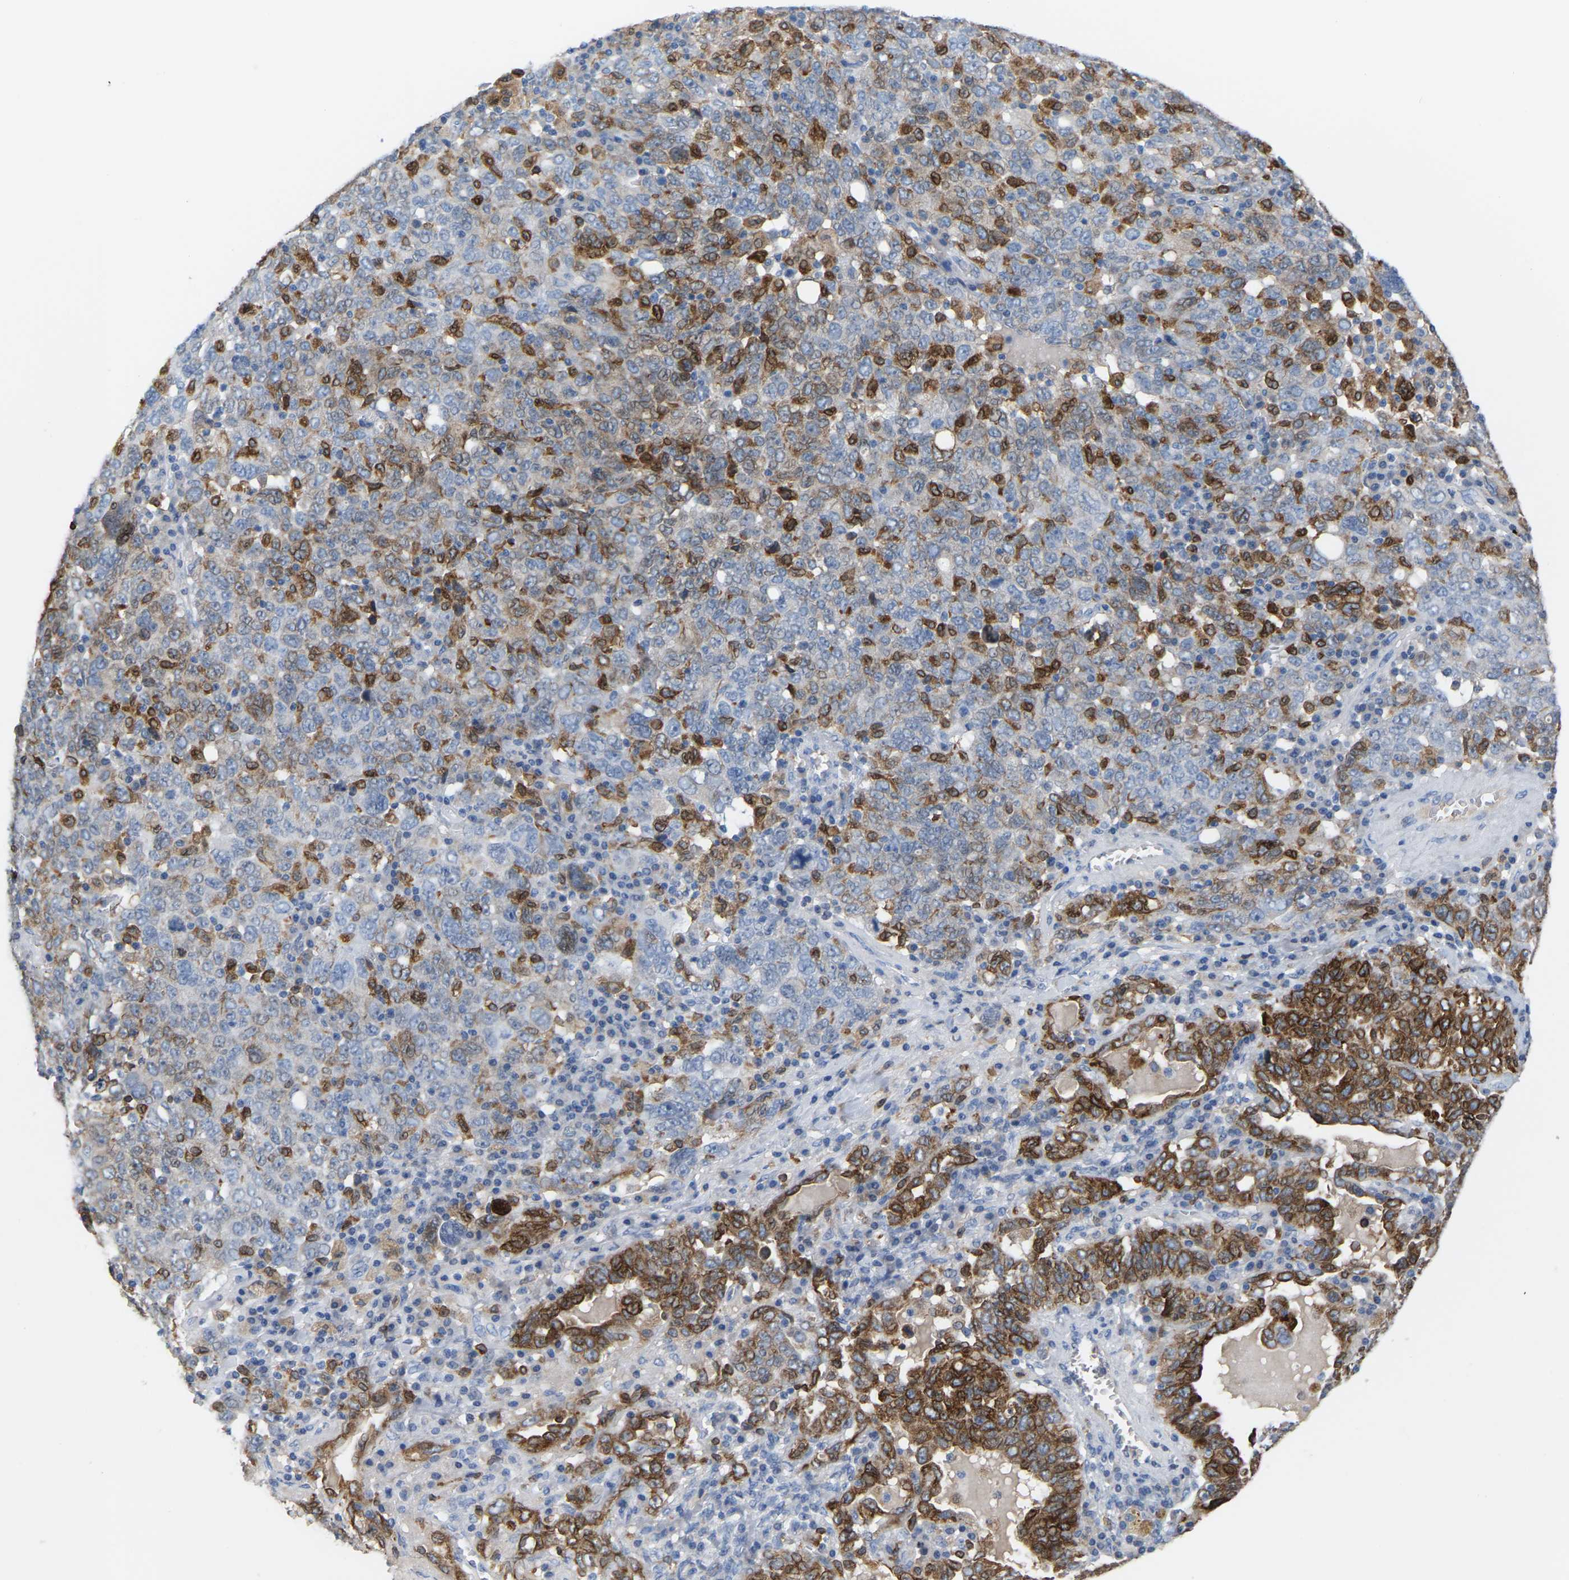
{"staining": {"intensity": "moderate", "quantity": ">75%", "location": "cytoplasmic/membranous"}, "tissue": "ovarian cancer", "cell_type": "Tumor cells", "image_type": "cancer", "snomed": [{"axis": "morphology", "description": "Carcinoma, endometroid"}, {"axis": "topography", "description": "Ovary"}], "caption": "A brown stain shows moderate cytoplasmic/membranous staining of a protein in human ovarian cancer tumor cells. (DAB IHC with brightfield microscopy, high magnification).", "gene": "PTGS1", "patient": {"sex": "female", "age": 62}}